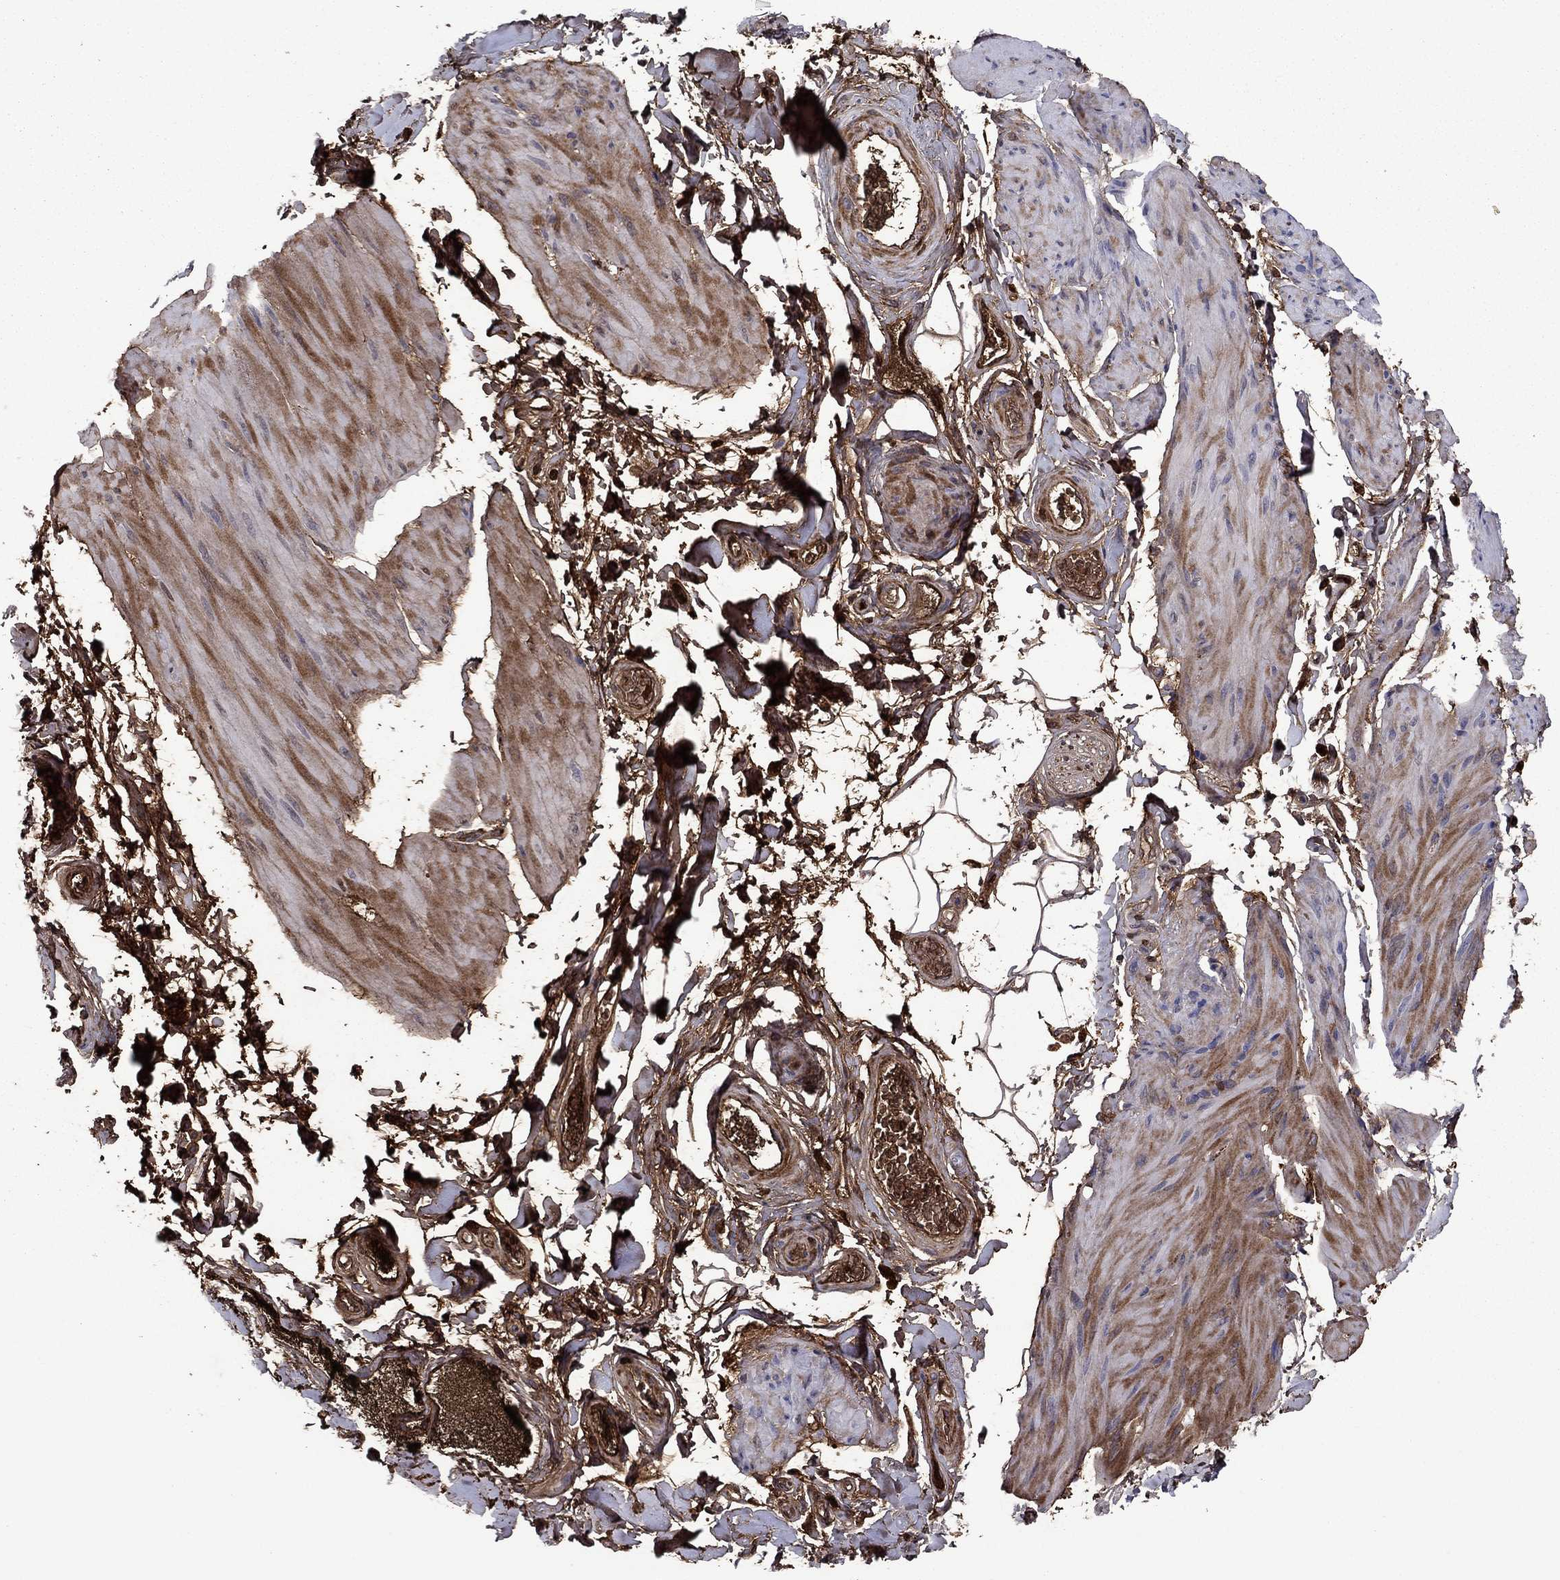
{"staining": {"intensity": "moderate", "quantity": "25%-75%", "location": "cytoplasmic/membranous"}, "tissue": "smooth muscle", "cell_type": "Smooth muscle cells", "image_type": "normal", "snomed": [{"axis": "morphology", "description": "Normal tissue, NOS"}, {"axis": "topography", "description": "Adipose tissue"}, {"axis": "topography", "description": "Smooth muscle"}, {"axis": "topography", "description": "Peripheral nerve tissue"}], "caption": "IHC image of benign smooth muscle: smooth muscle stained using immunohistochemistry (IHC) demonstrates medium levels of moderate protein expression localized specifically in the cytoplasmic/membranous of smooth muscle cells, appearing as a cytoplasmic/membranous brown color.", "gene": "HPX", "patient": {"sex": "male", "age": 83}}